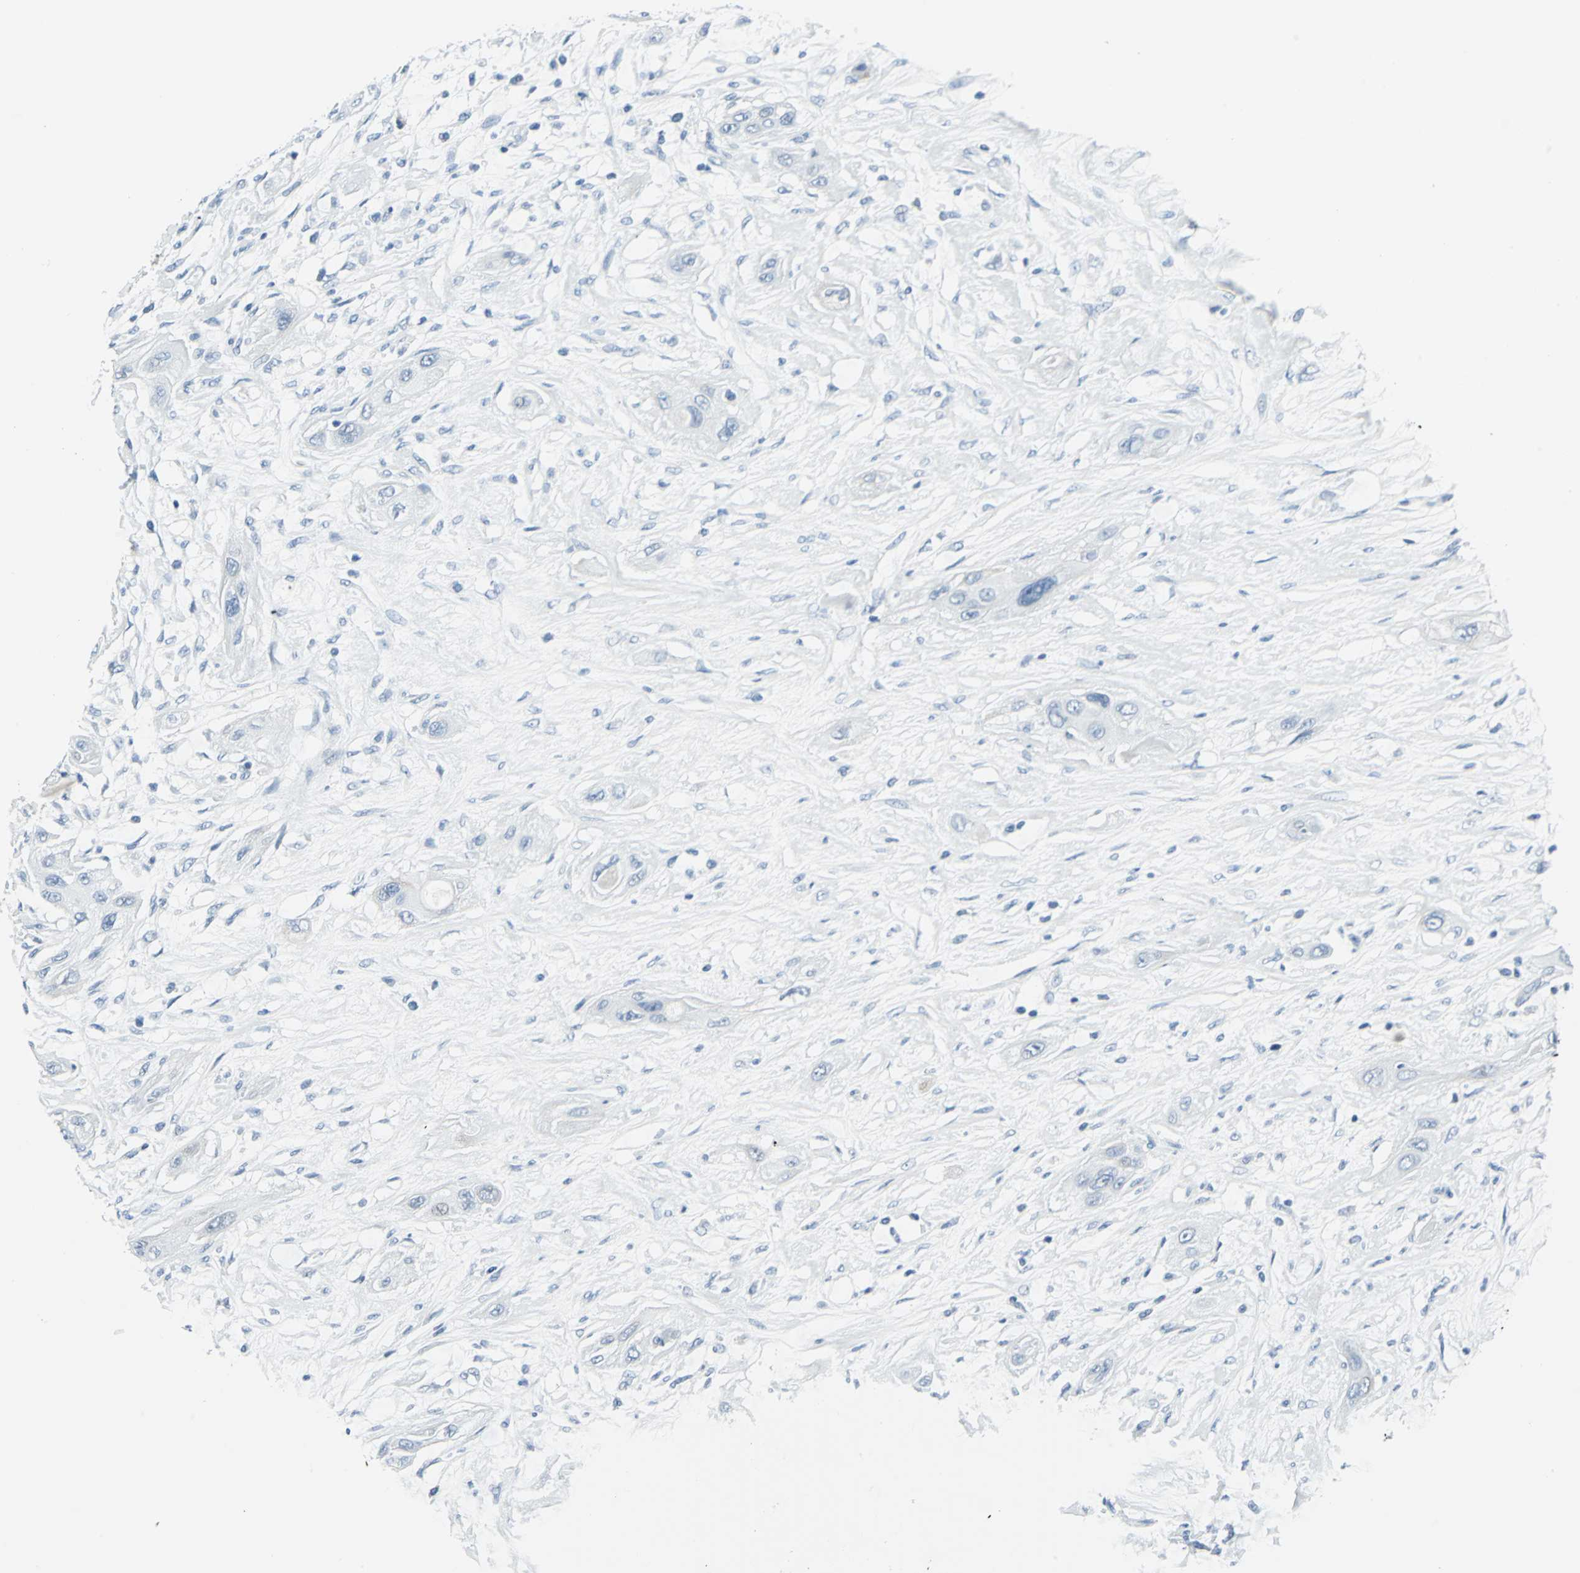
{"staining": {"intensity": "negative", "quantity": "none", "location": "none"}, "tissue": "lung cancer", "cell_type": "Tumor cells", "image_type": "cancer", "snomed": [{"axis": "morphology", "description": "Squamous cell carcinoma, NOS"}, {"axis": "topography", "description": "Lung"}], "caption": "This is a histopathology image of immunohistochemistry staining of lung squamous cell carcinoma, which shows no staining in tumor cells.", "gene": "DNAI2", "patient": {"sex": "female", "age": 47}}